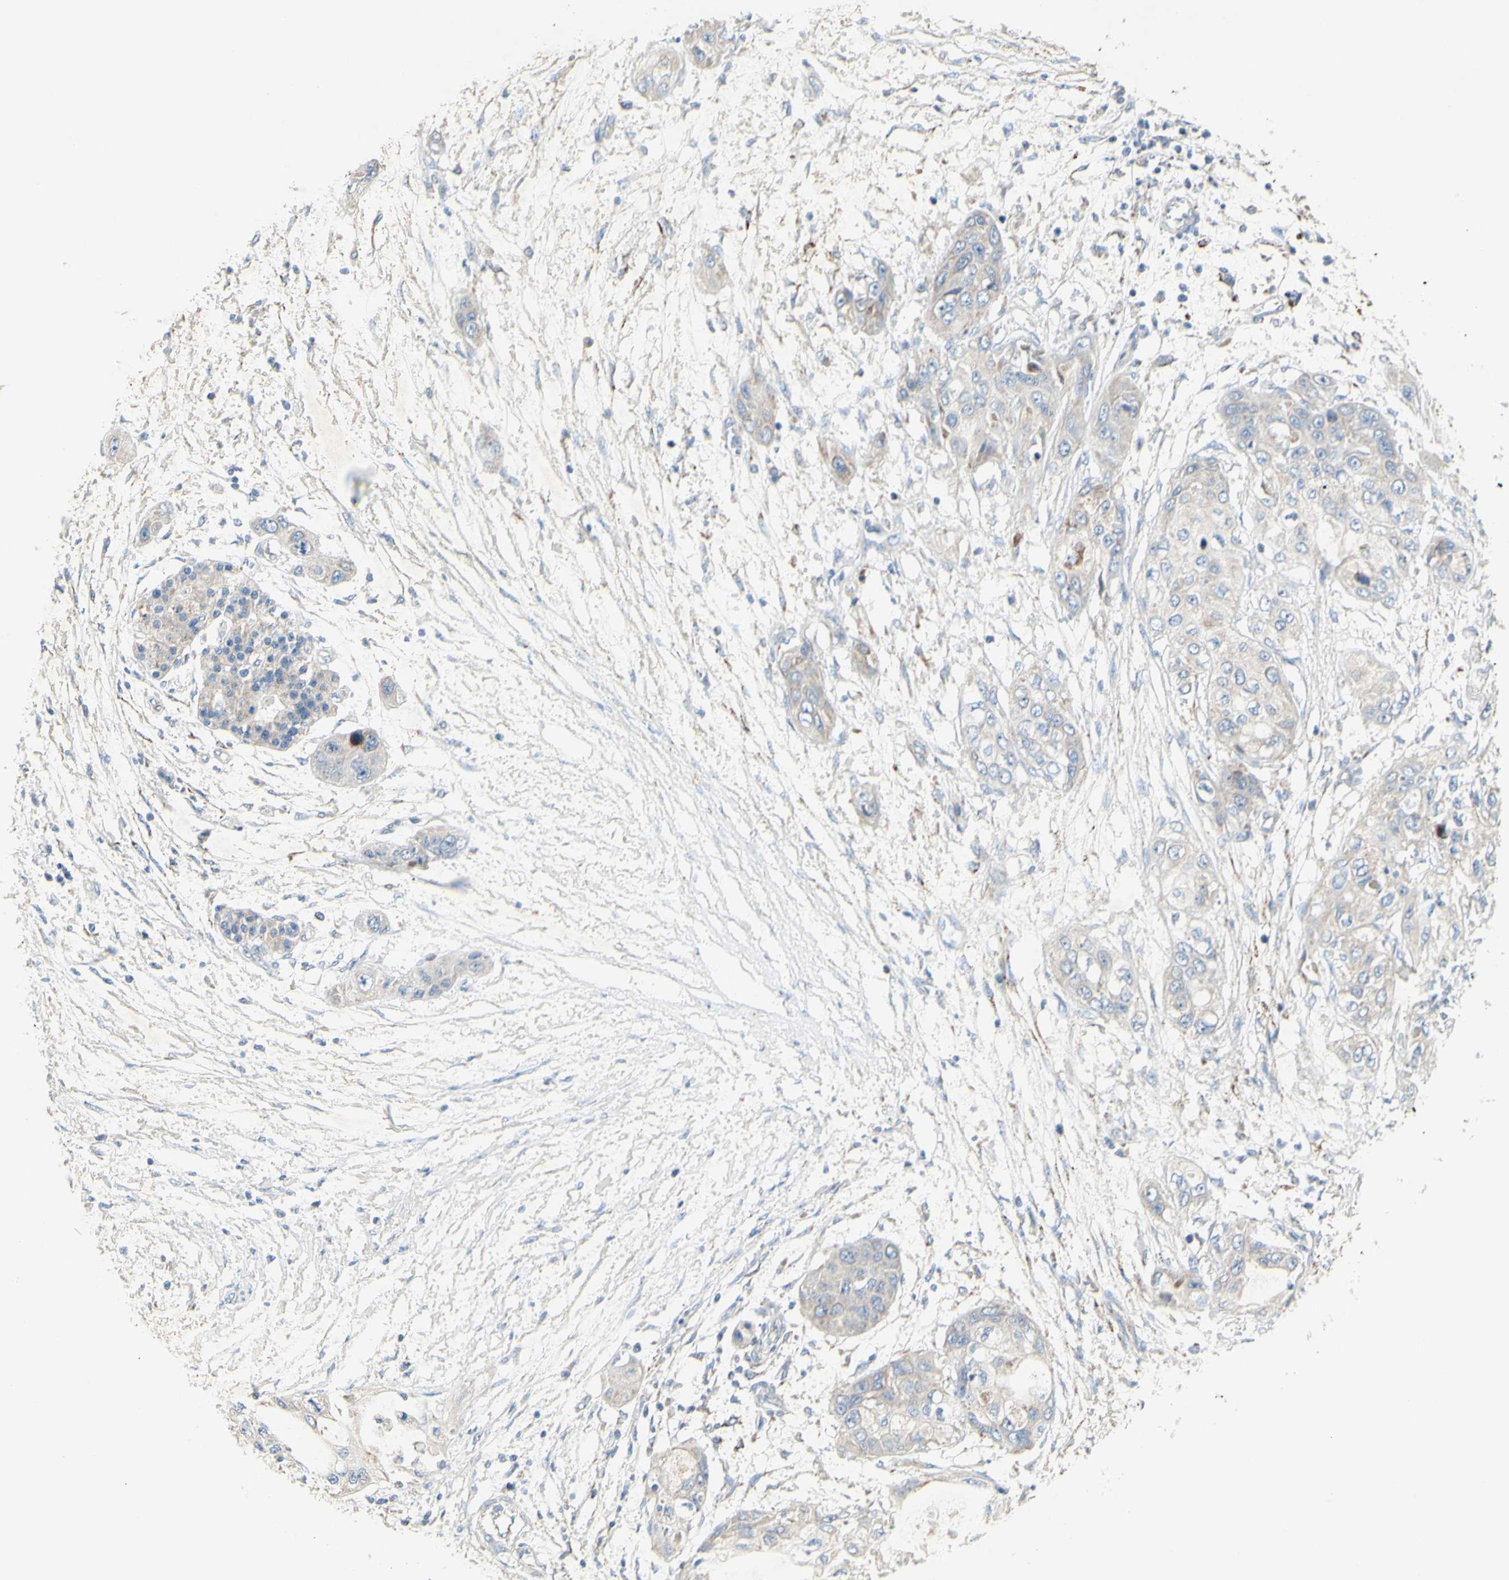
{"staining": {"intensity": "weak", "quantity": "<25%", "location": "cytoplasmic/membranous"}, "tissue": "pancreatic cancer", "cell_type": "Tumor cells", "image_type": "cancer", "snomed": [{"axis": "morphology", "description": "Adenocarcinoma, NOS"}, {"axis": "topography", "description": "Pancreas"}], "caption": "Immunohistochemistry micrograph of human adenocarcinoma (pancreatic) stained for a protein (brown), which shows no staining in tumor cells.", "gene": "CNTNAP1", "patient": {"sex": "female", "age": 70}}